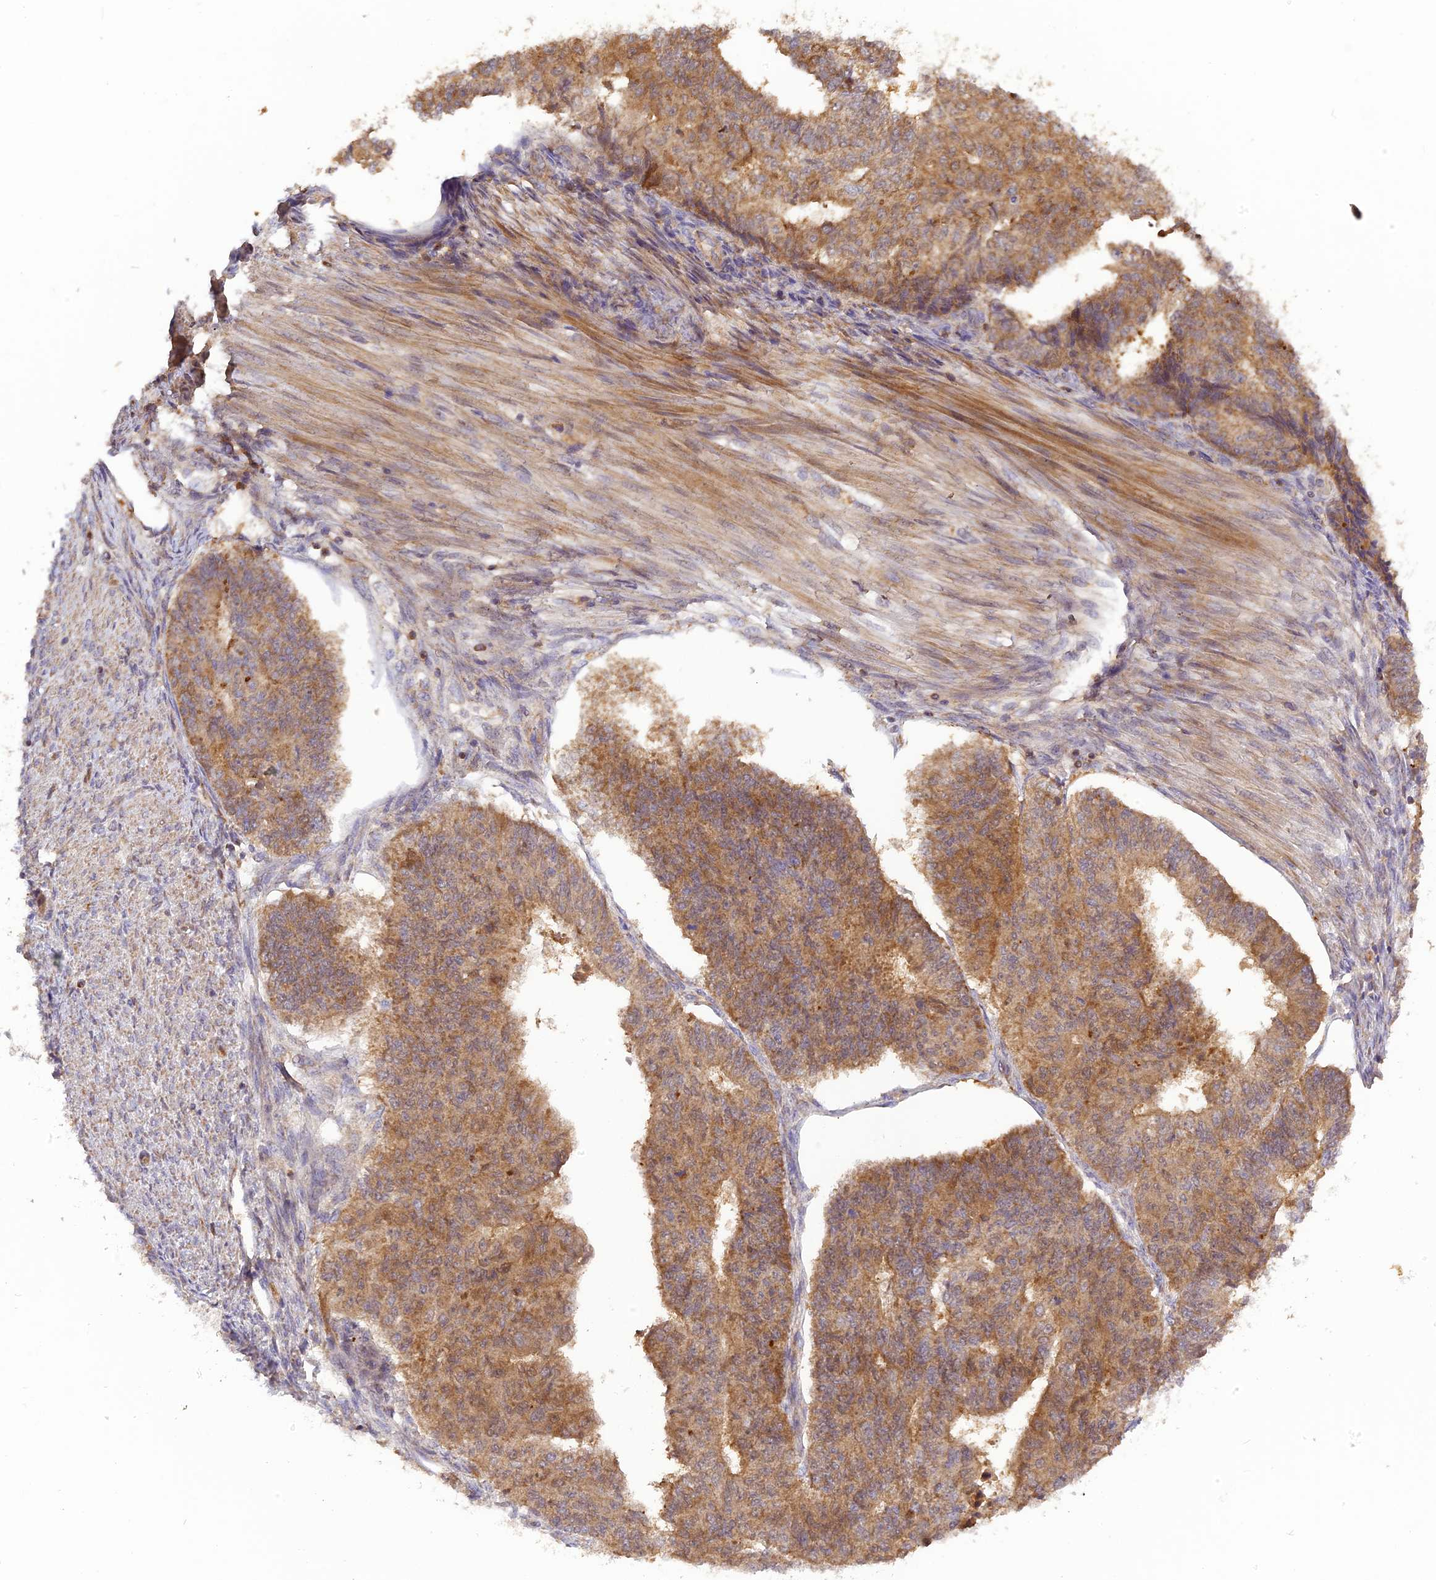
{"staining": {"intensity": "moderate", "quantity": ">75%", "location": "cytoplasmic/membranous"}, "tissue": "endometrial cancer", "cell_type": "Tumor cells", "image_type": "cancer", "snomed": [{"axis": "morphology", "description": "Adenocarcinoma, NOS"}, {"axis": "topography", "description": "Endometrium"}], "caption": "Moderate cytoplasmic/membranous staining is present in approximately >75% of tumor cells in endometrial cancer (adenocarcinoma).", "gene": "RPIA", "patient": {"sex": "female", "age": 32}}